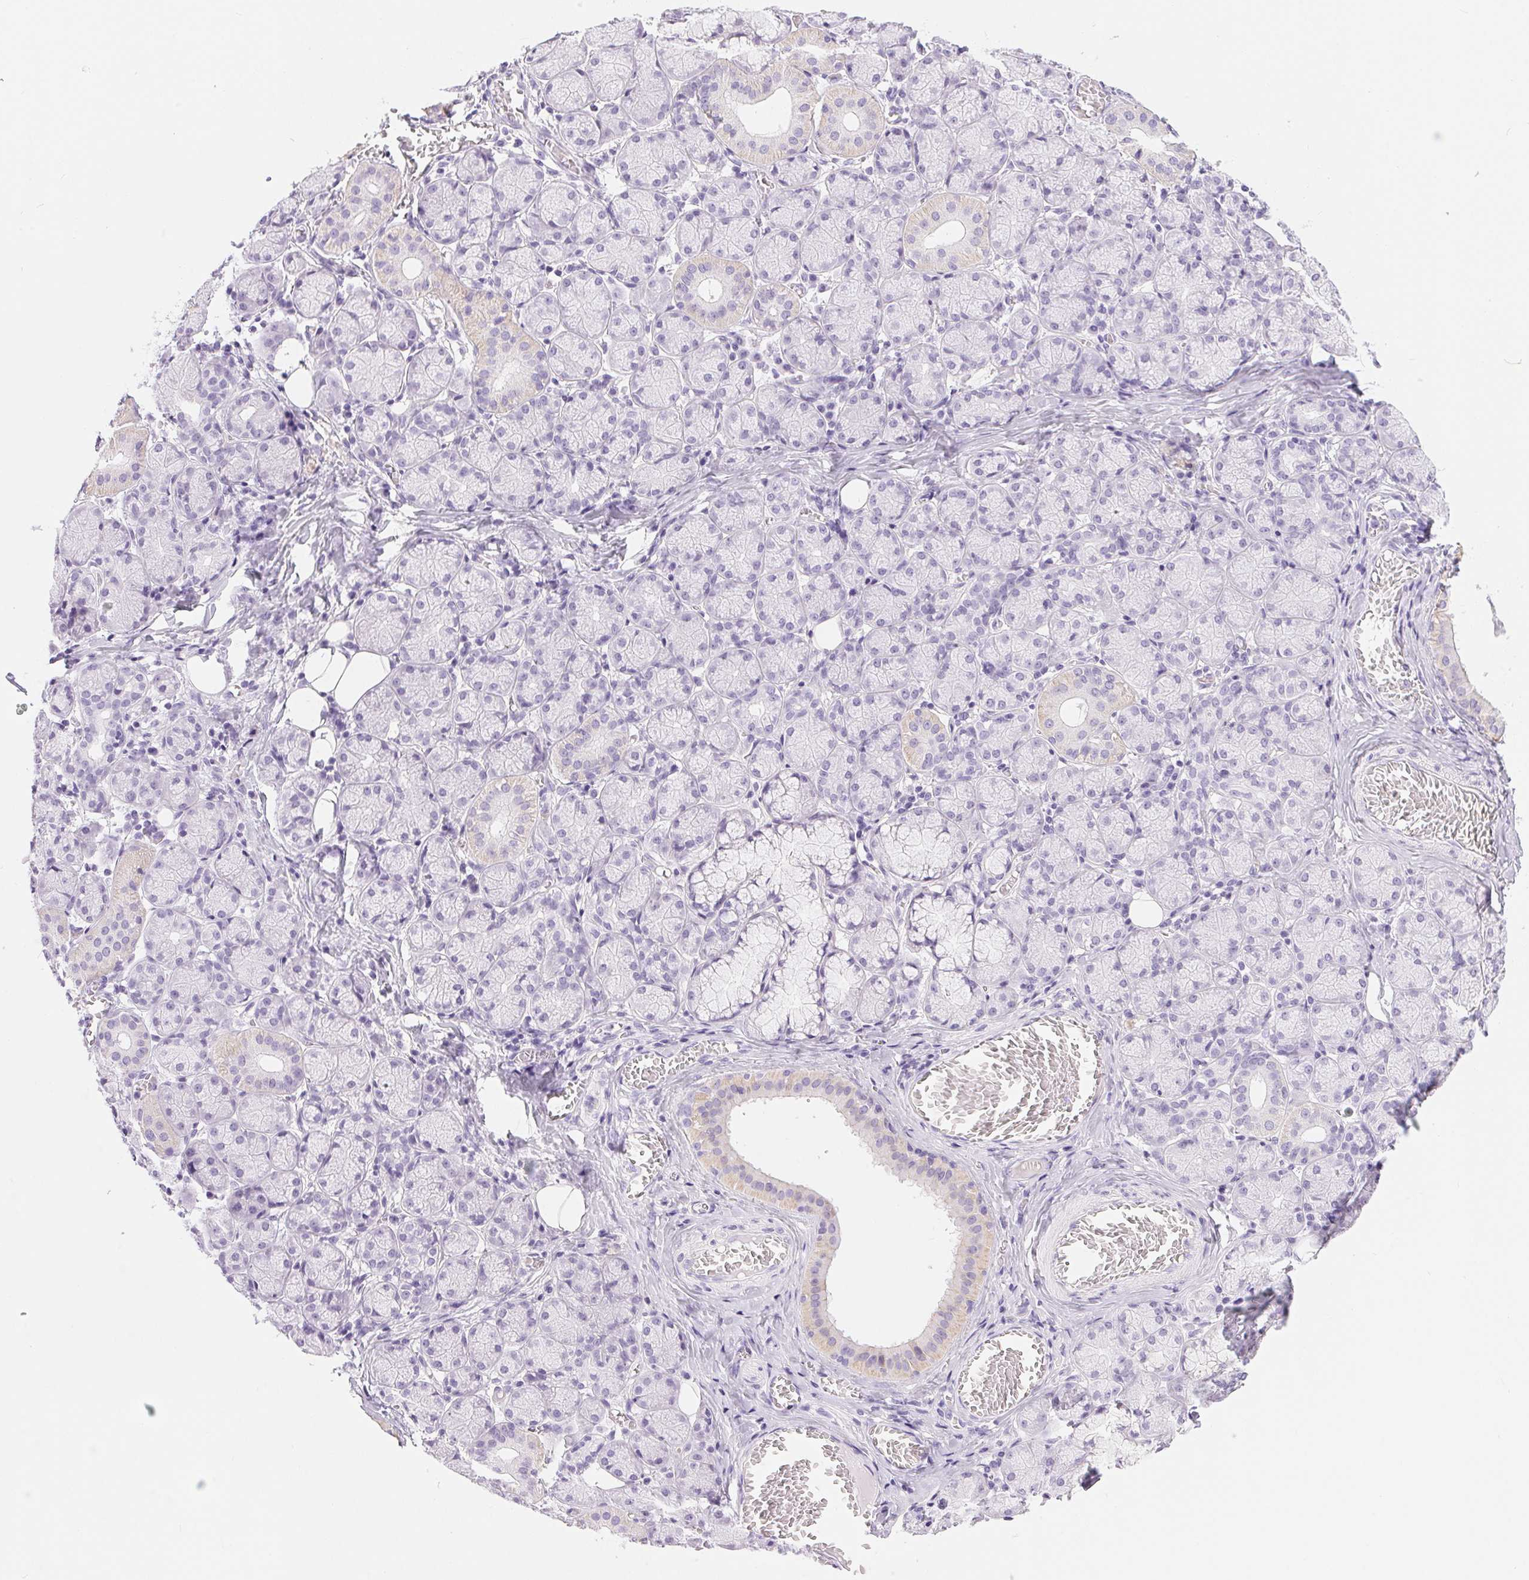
{"staining": {"intensity": "weak", "quantity": "<25%", "location": "cytoplasmic/membranous"}, "tissue": "salivary gland", "cell_type": "Glandular cells", "image_type": "normal", "snomed": [{"axis": "morphology", "description": "Normal tissue, NOS"}, {"axis": "topography", "description": "Salivary gland"}, {"axis": "topography", "description": "Peripheral nerve tissue"}], "caption": "IHC micrograph of benign salivary gland: human salivary gland stained with DAB (3,3'-diaminobenzidine) shows no significant protein positivity in glandular cells.", "gene": "XDH", "patient": {"sex": "female", "age": 24}}